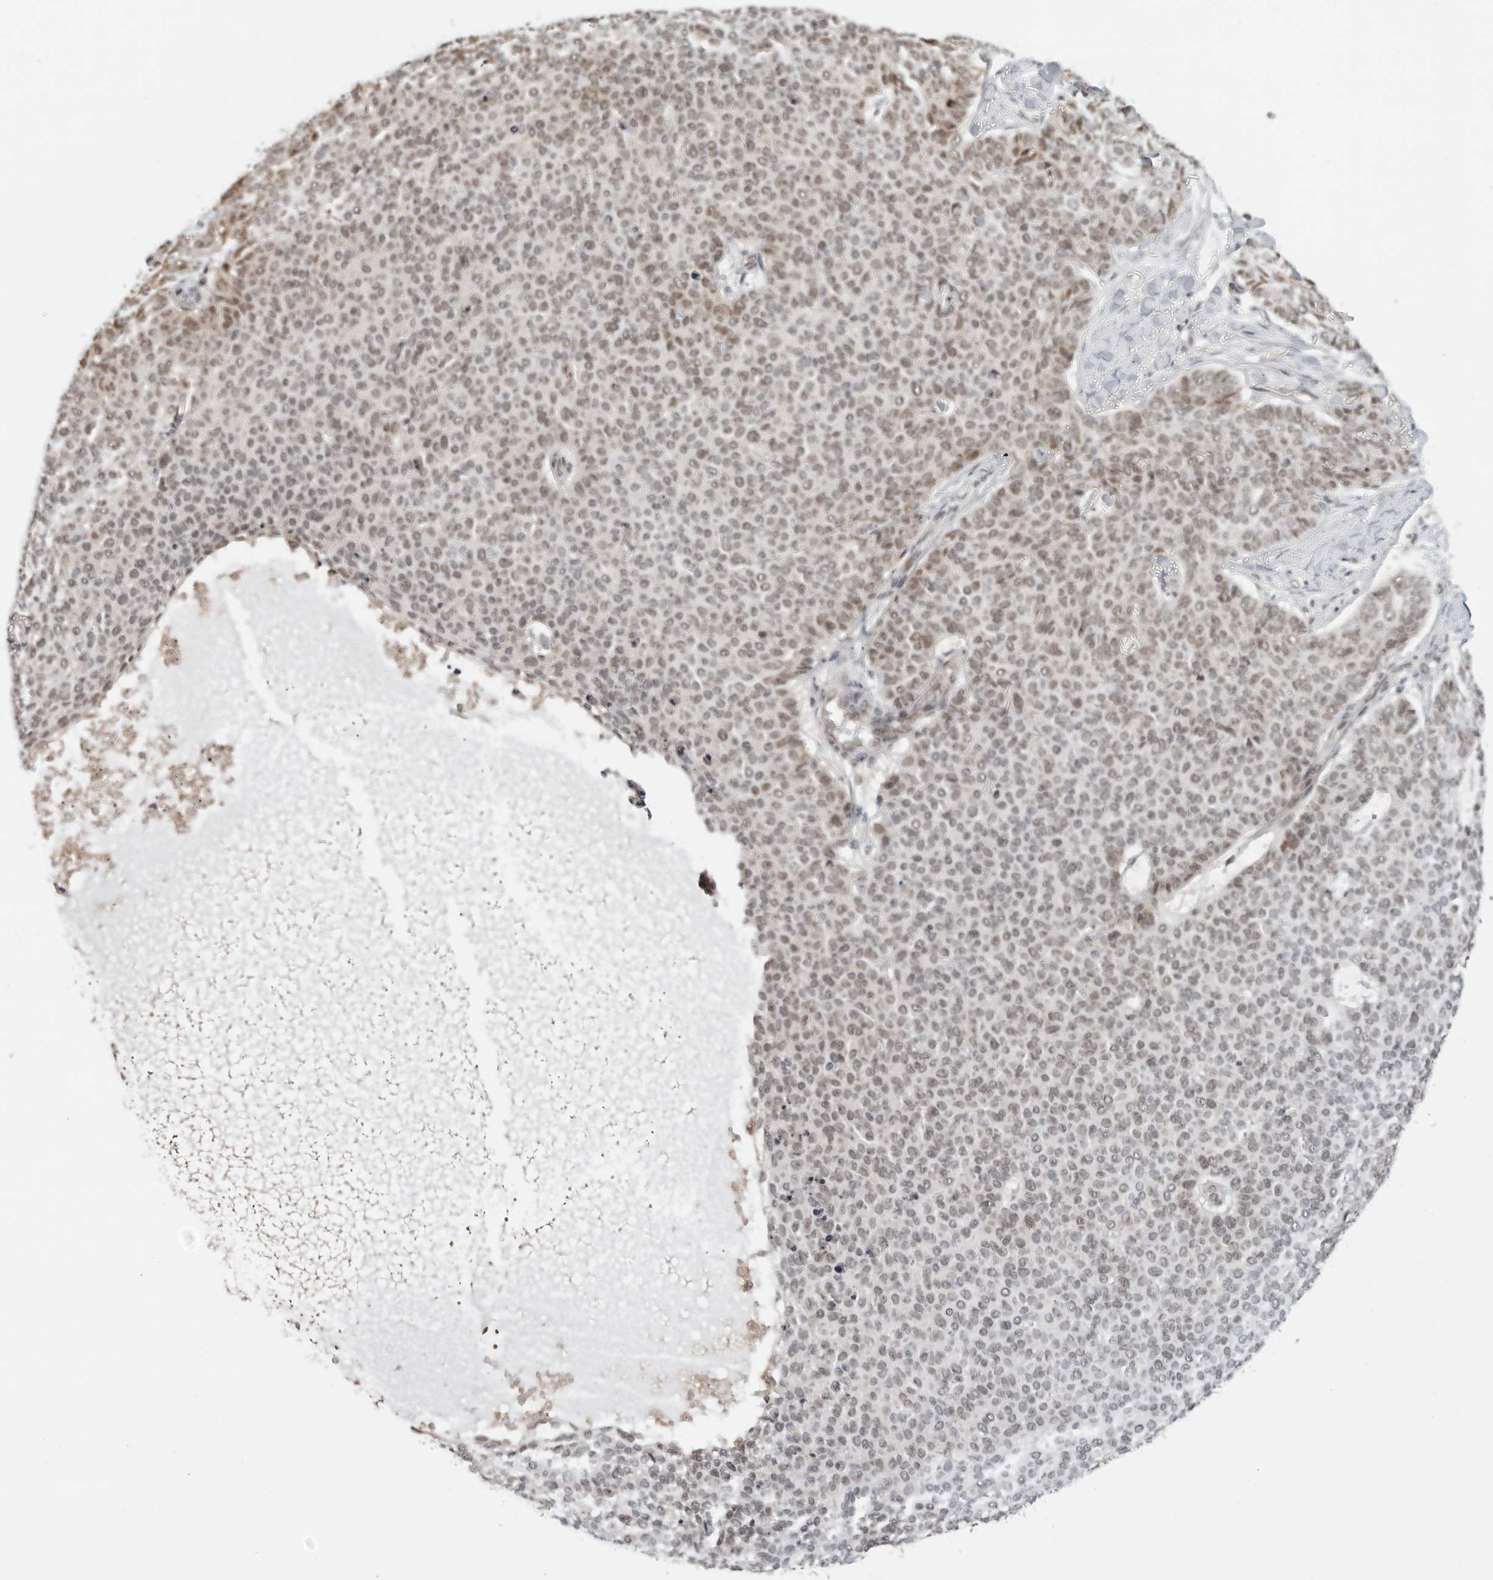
{"staining": {"intensity": "moderate", "quantity": "25%-75%", "location": "nuclear"}, "tissue": "skin cancer", "cell_type": "Tumor cells", "image_type": "cancer", "snomed": [{"axis": "morphology", "description": "Normal tissue, NOS"}, {"axis": "morphology", "description": "Basal cell carcinoma"}, {"axis": "topography", "description": "Skin"}], "caption": "Skin basal cell carcinoma was stained to show a protein in brown. There is medium levels of moderate nuclear staining in approximately 25%-75% of tumor cells.", "gene": "C8orf33", "patient": {"sex": "male", "age": 50}}